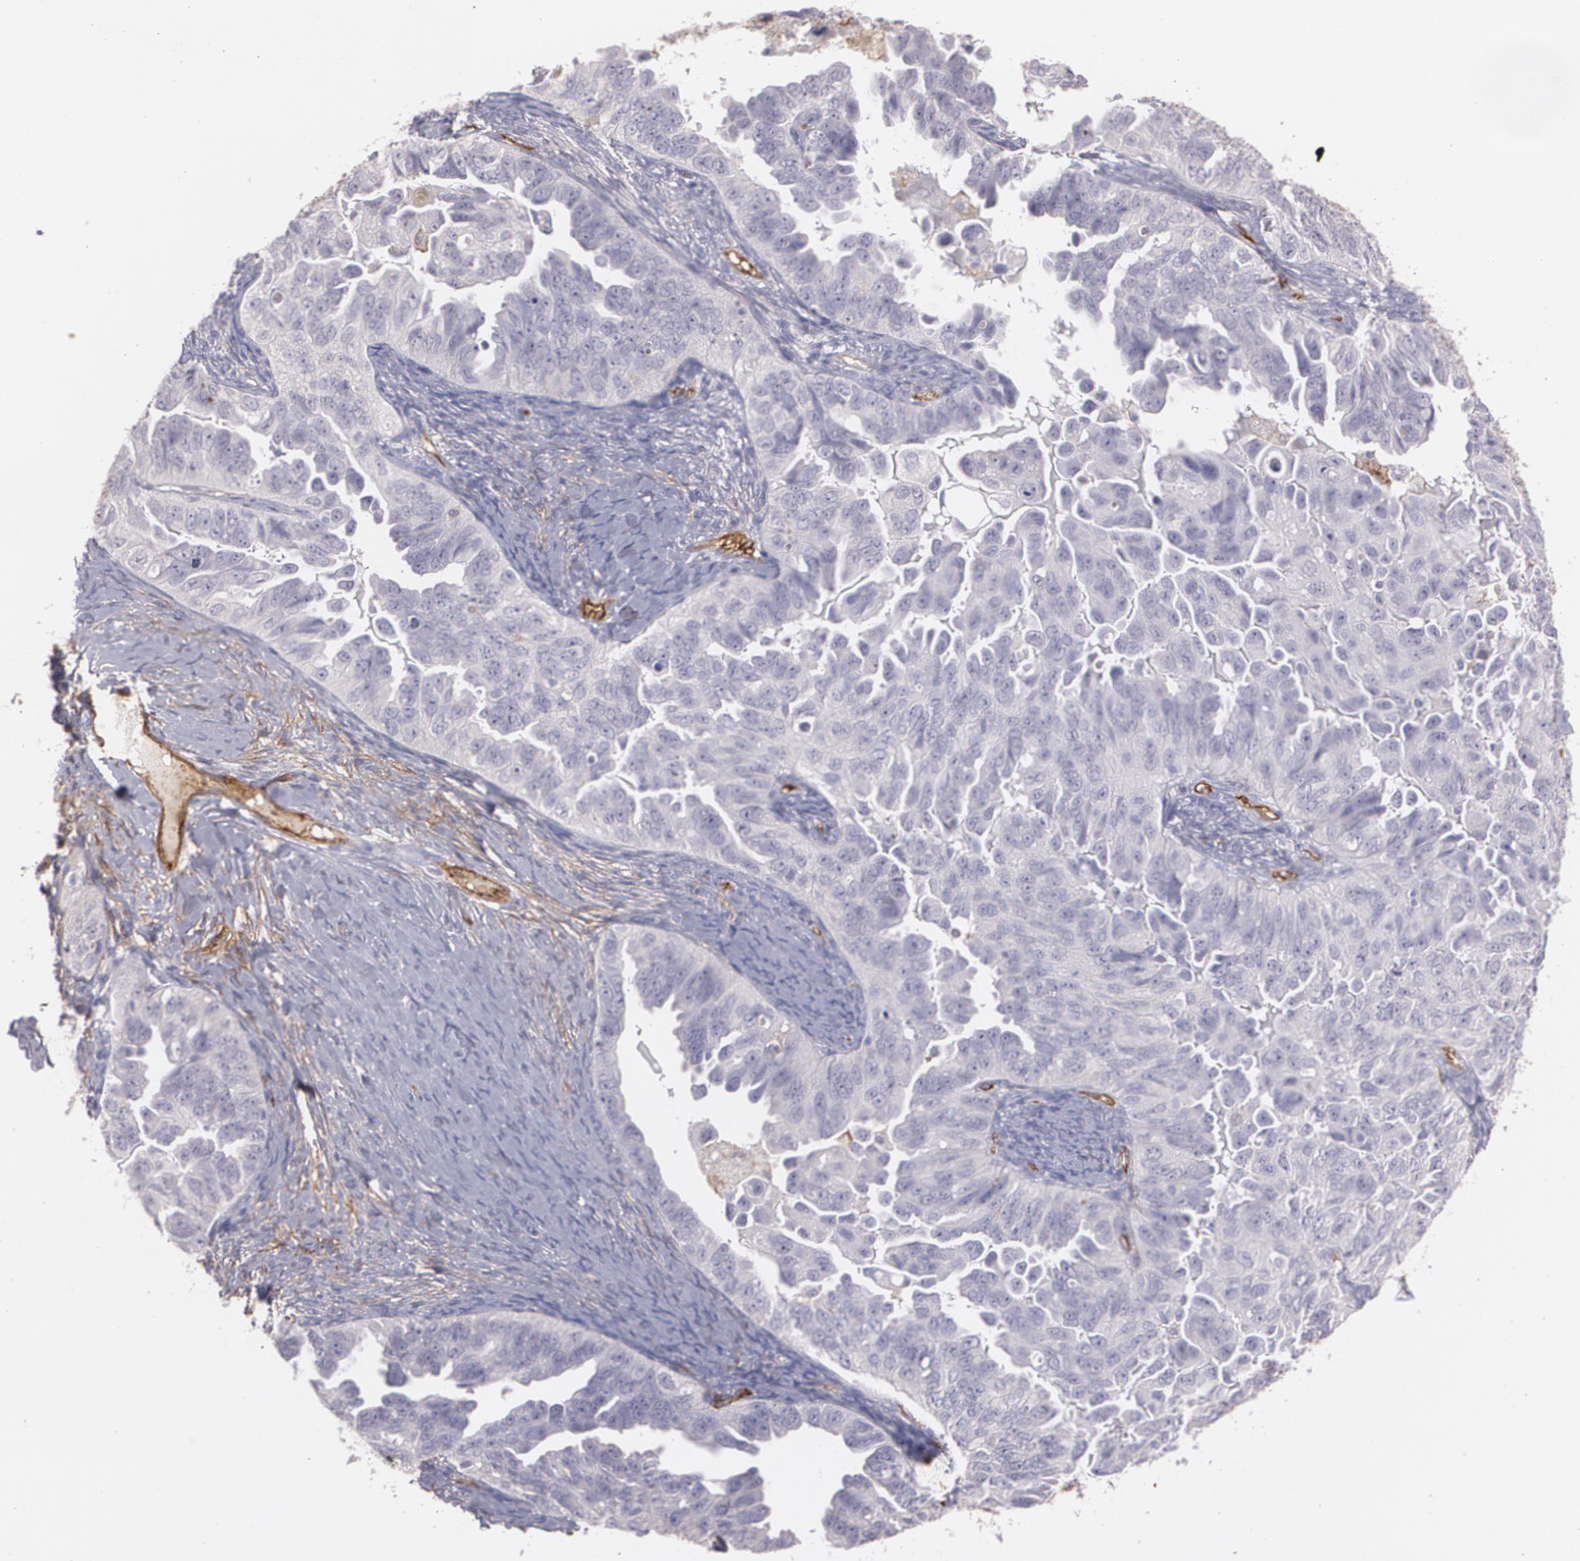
{"staining": {"intensity": "negative", "quantity": "none", "location": "none"}, "tissue": "ovarian cancer", "cell_type": "Tumor cells", "image_type": "cancer", "snomed": [{"axis": "morphology", "description": "Cystadenocarcinoma, serous, NOS"}, {"axis": "topography", "description": "Ovary"}], "caption": "Ovarian serous cystadenocarcinoma was stained to show a protein in brown. There is no significant expression in tumor cells.", "gene": "ACE", "patient": {"sex": "female", "age": 82}}